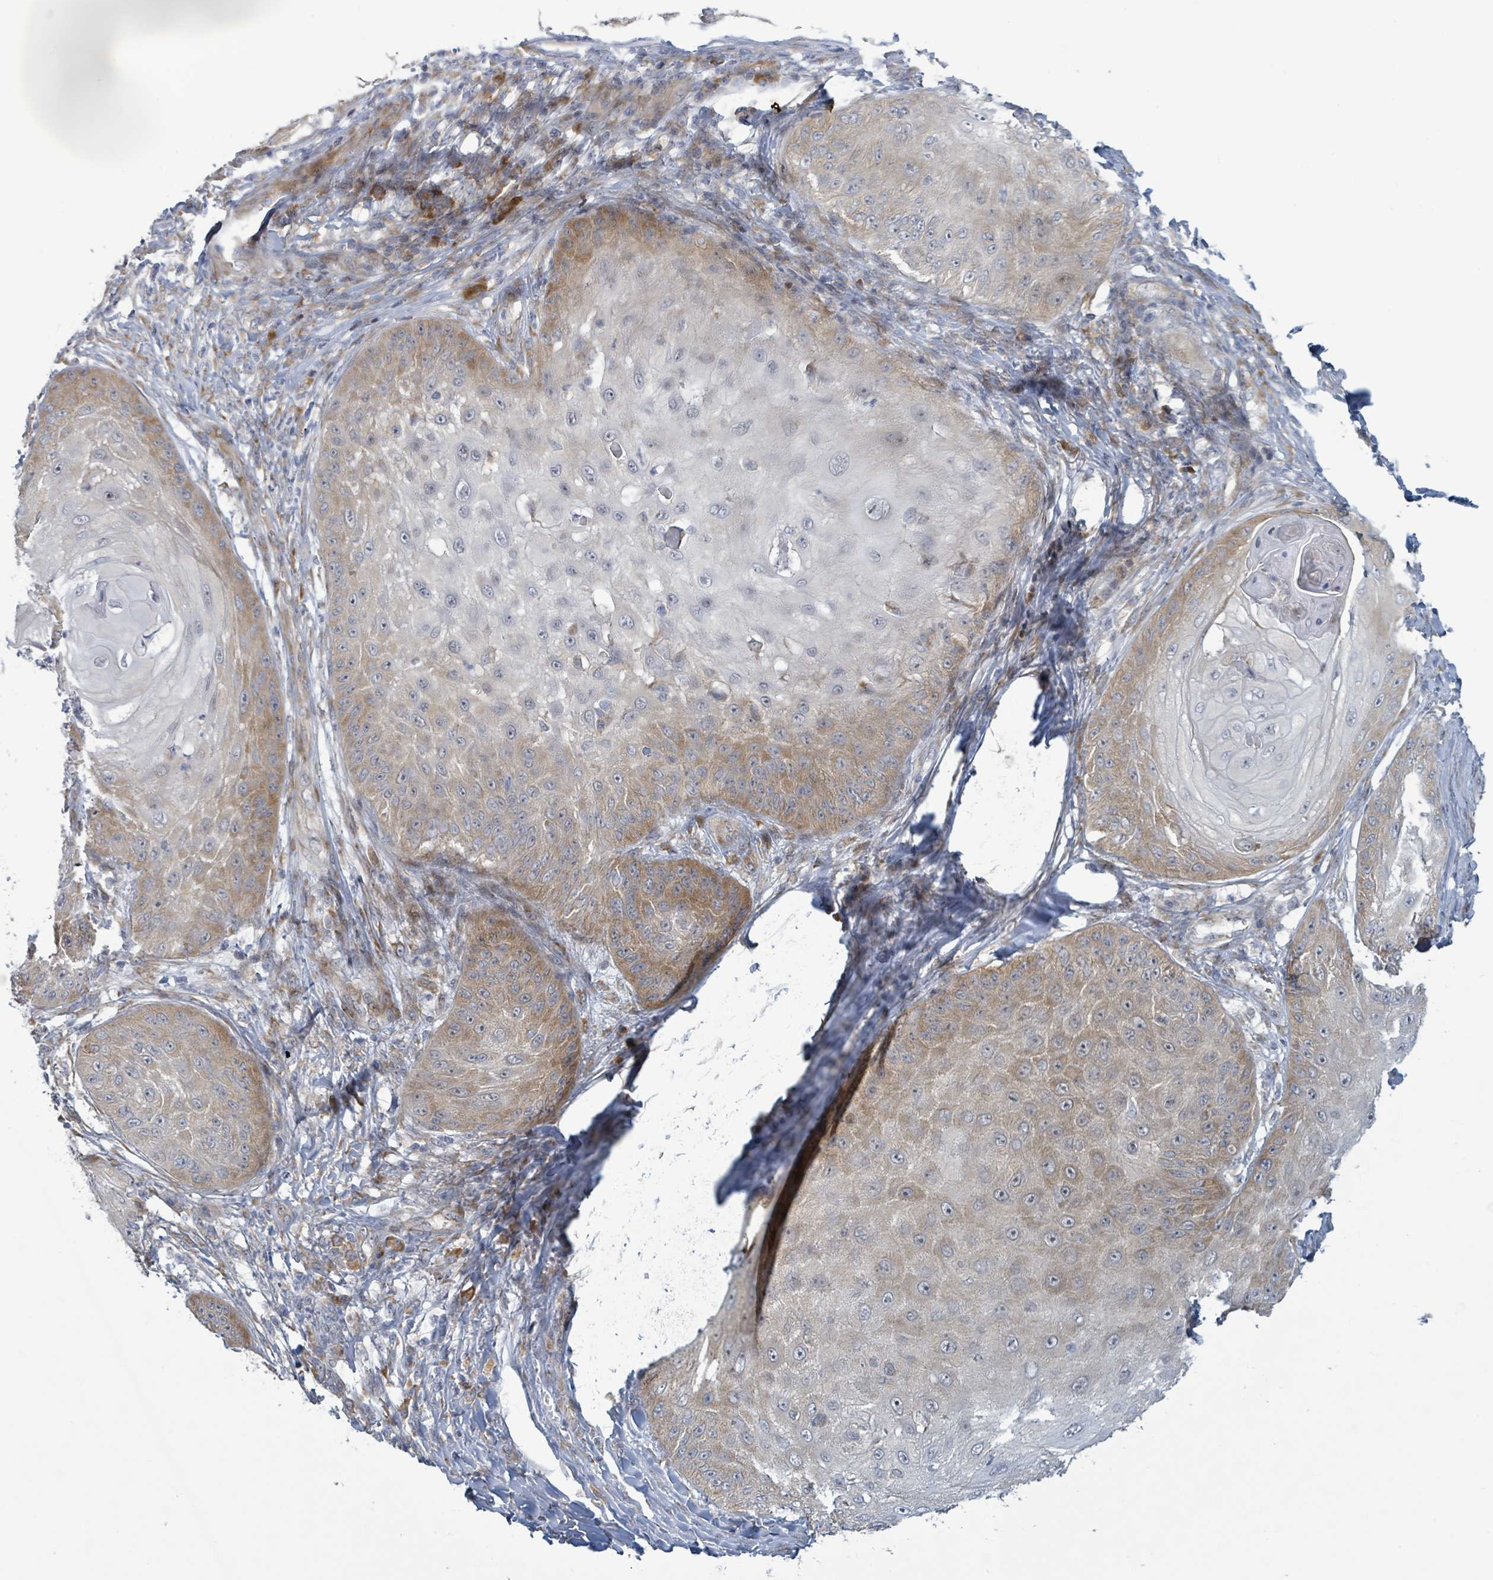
{"staining": {"intensity": "moderate", "quantity": "25%-75%", "location": "cytoplasmic/membranous"}, "tissue": "skin cancer", "cell_type": "Tumor cells", "image_type": "cancer", "snomed": [{"axis": "morphology", "description": "Squamous cell carcinoma, NOS"}, {"axis": "topography", "description": "Skin"}], "caption": "The image reveals a brown stain indicating the presence of a protein in the cytoplasmic/membranous of tumor cells in squamous cell carcinoma (skin).", "gene": "RPL32", "patient": {"sex": "male", "age": 70}}